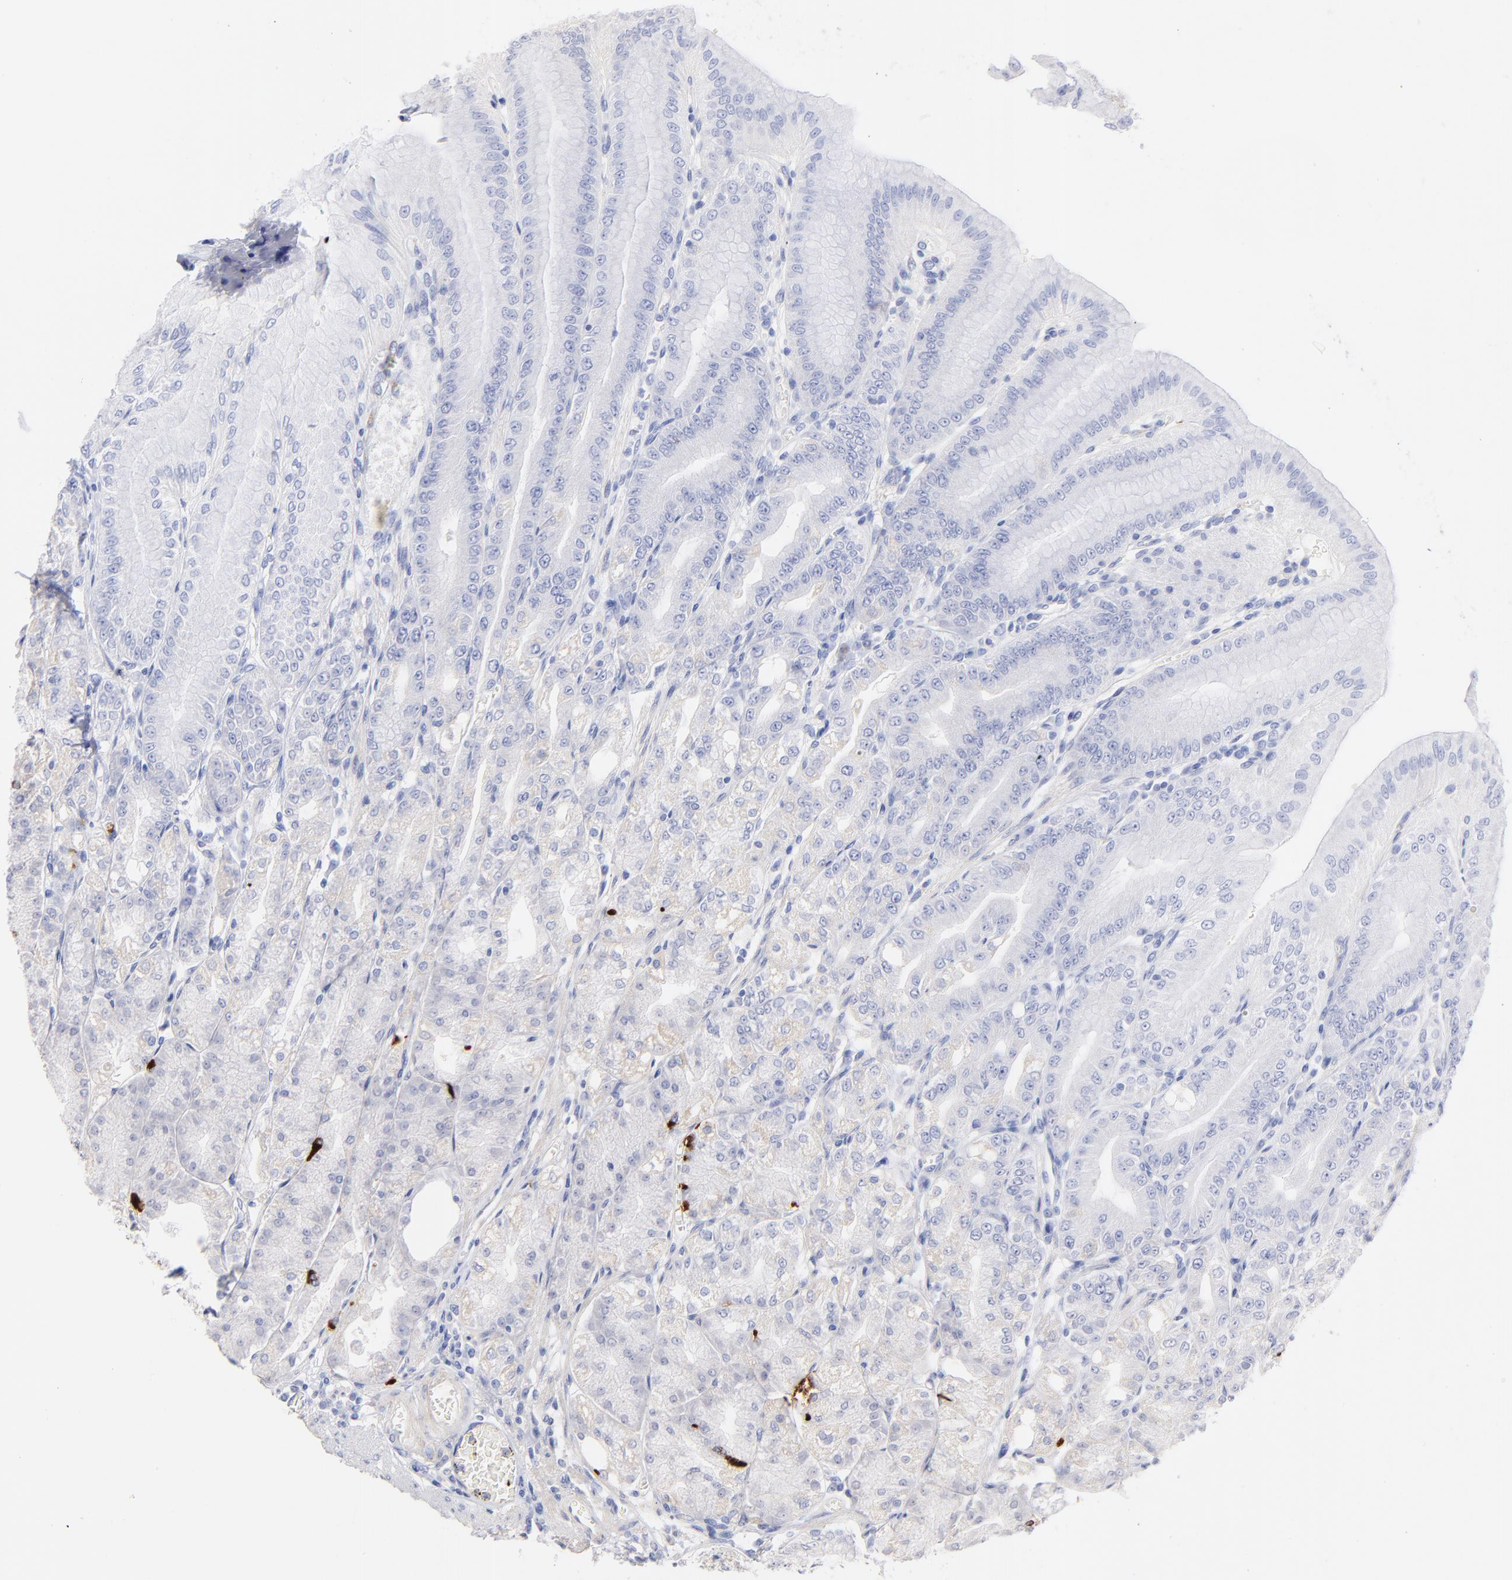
{"staining": {"intensity": "weak", "quantity": "<25%", "location": "cytoplasmic/membranous"}, "tissue": "stomach", "cell_type": "Glandular cells", "image_type": "normal", "snomed": [{"axis": "morphology", "description": "Normal tissue, NOS"}, {"axis": "topography", "description": "Stomach, lower"}], "caption": "Immunohistochemistry photomicrograph of normal human stomach stained for a protein (brown), which shows no staining in glandular cells.", "gene": "C1QTNF6", "patient": {"sex": "male", "age": 71}}